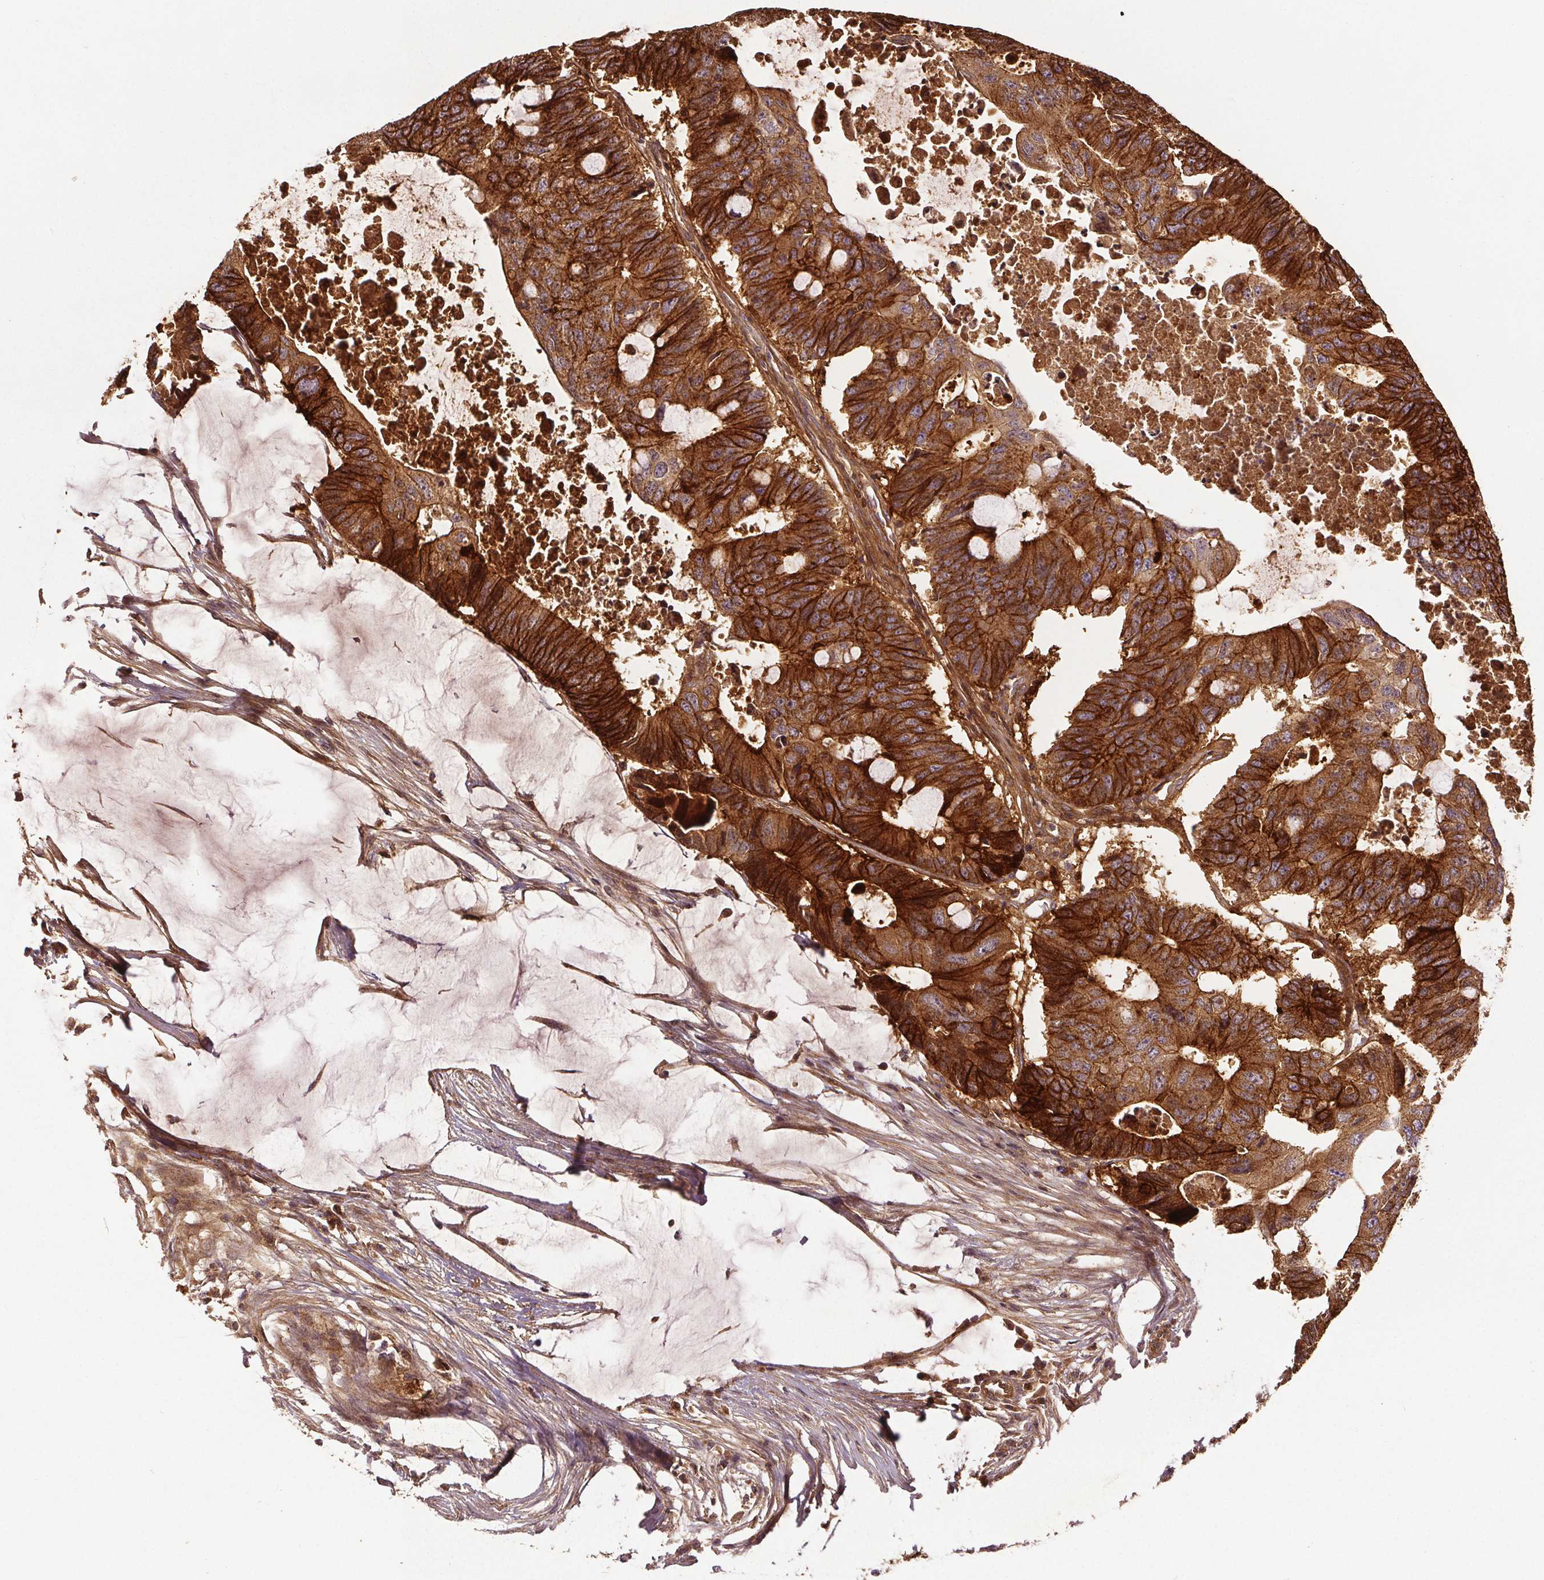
{"staining": {"intensity": "strong", "quantity": ">75%", "location": "cytoplasmic/membranous"}, "tissue": "colorectal cancer", "cell_type": "Tumor cells", "image_type": "cancer", "snomed": [{"axis": "morphology", "description": "Adenocarcinoma, NOS"}, {"axis": "topography", "description": "Colon"}], "caption": "A histopathology image of colorectal cancer stained for a protein displays strong cytoplasmic/membranous brown staining in tumor cells.", "gene": "EPHB3", "patient": {"sex": "male", "age": 71}}